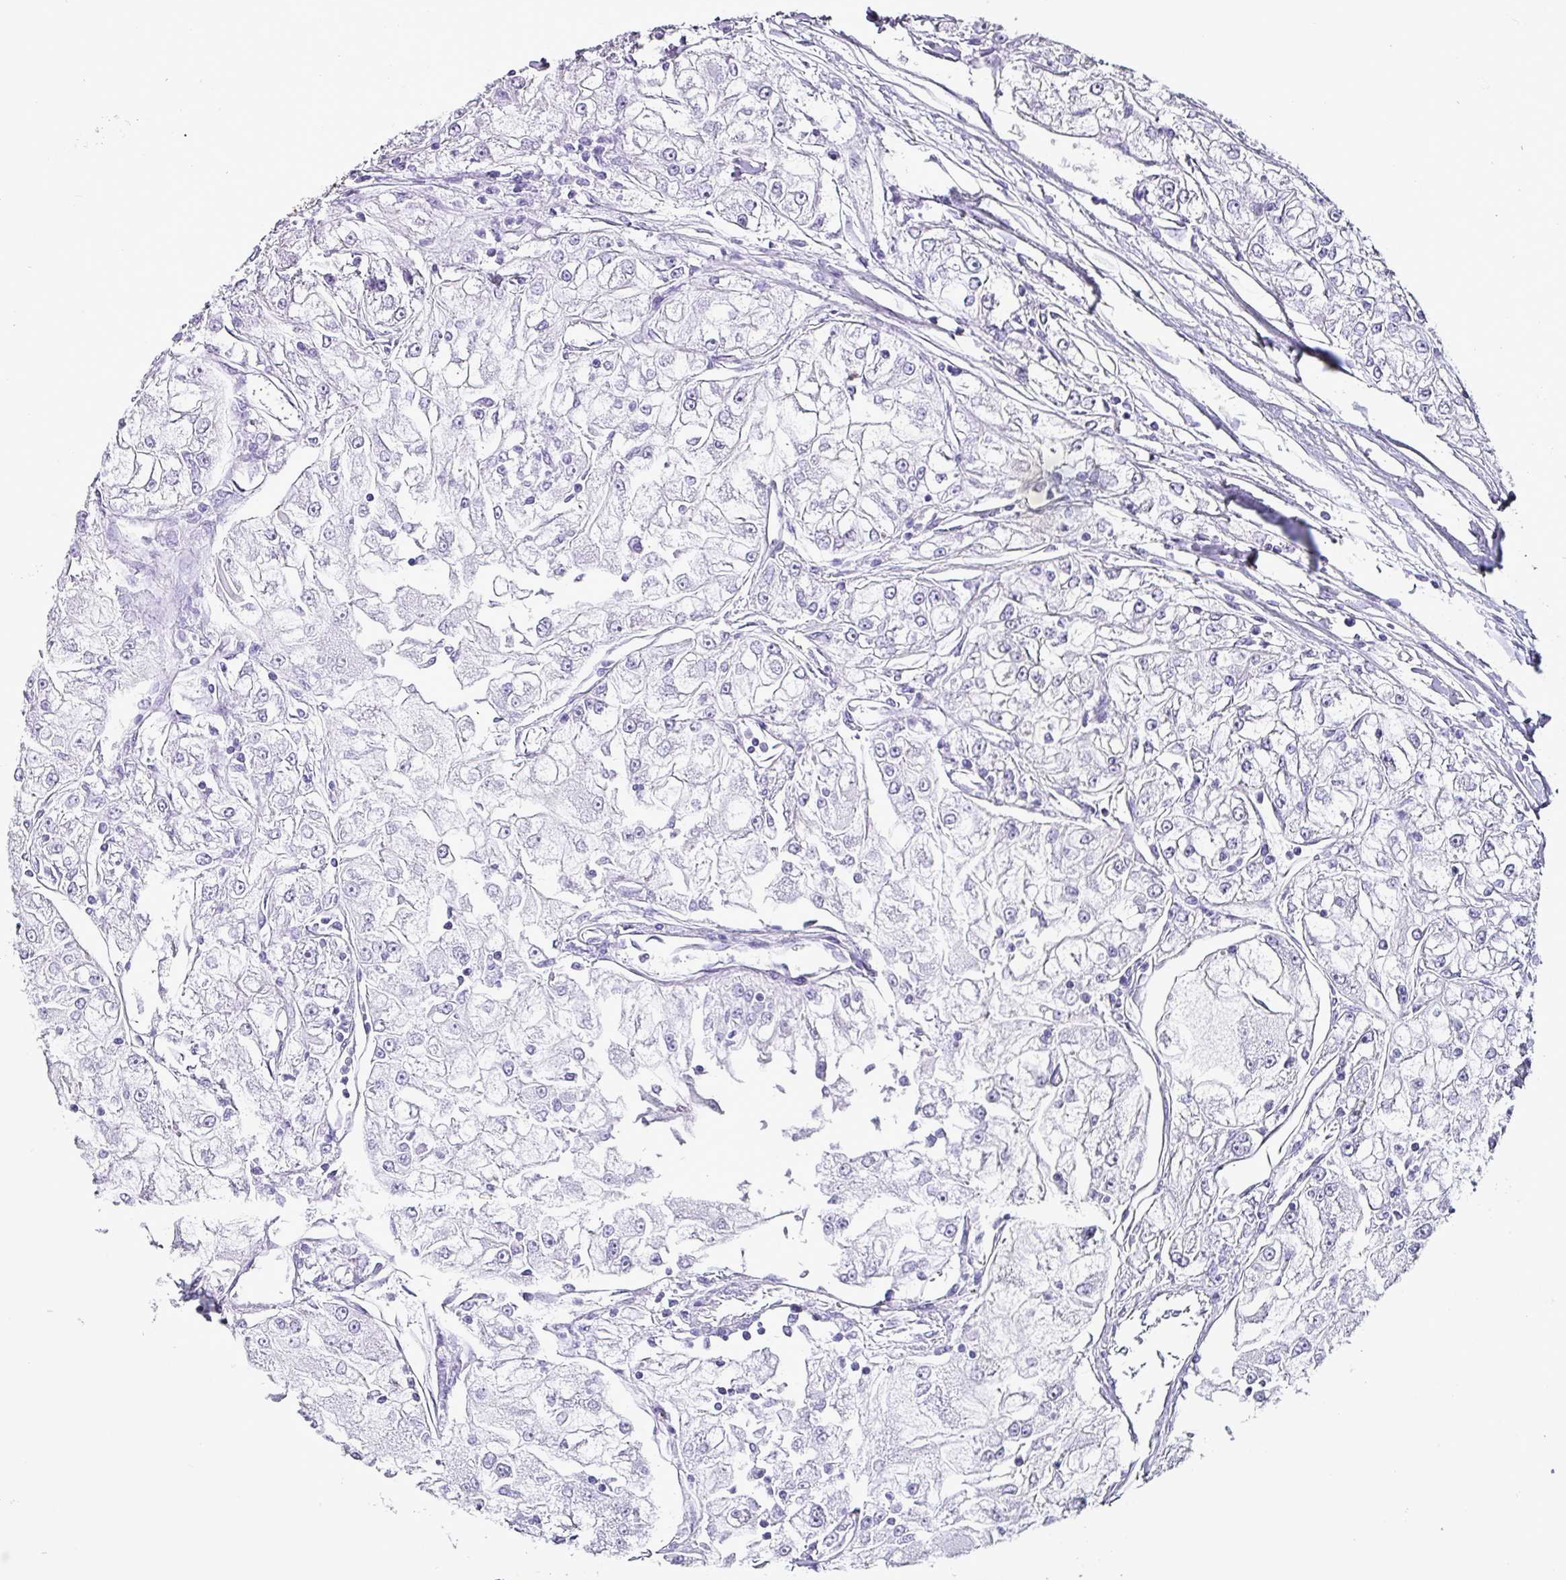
{"staining": {"intensity": "negative", "quantity": "none", "location": "none"}, "tissue": "renal cancer", "cell_type": "Tumor cells", "image_type": "cancer", "snomed": [{"axis": "morphology", "description": "Adenocarcinoma, NOS"}, {"axis": "topography", "description": "Kidney"}], "caption": "Protein analysis of adenocarcinoma (renal) exhibits no significant staining in tumor cells. (DAB IHC, high magnification).", "gene": "KRT6C", "patient": {"sex": "female", "age": 72}}